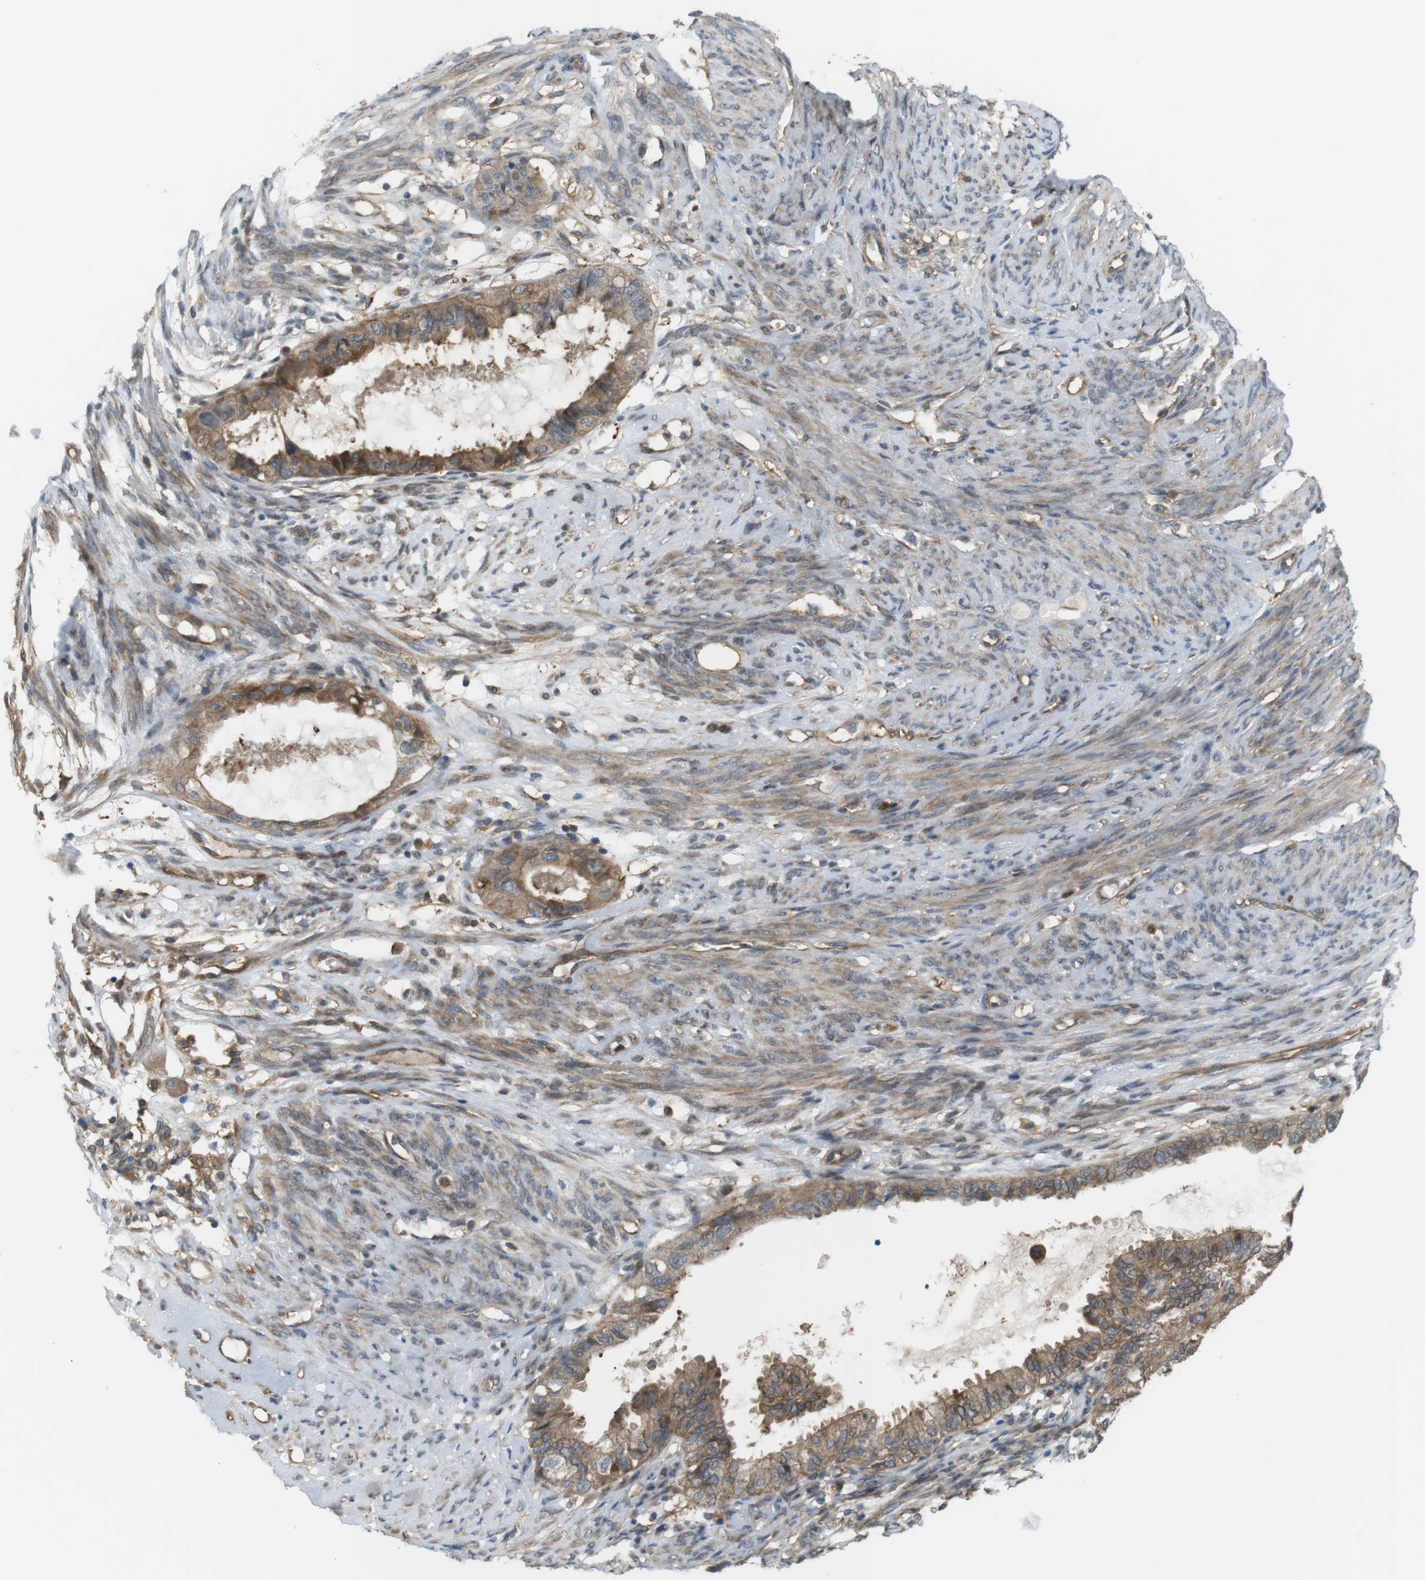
{"staining": {"intensity": "moderate", "quantity": ">75%", "location": "cytoplasmic/membranous"}, "tissue": "cervical cancer", "cell_type": "Tumor cells", "image_type": "cancer", "snomed": [{"axis": "morphology", "description": "Normal tissue, NOS"}, {"axis": "morphology", "description": "Adenocarcinoma, NOS"}, {"axis": "topography", "description": "Cervix"}, {"axis": "topography", "description": "Endometrium"}], "caption": "Moderate cytoplasmic/membranous positivity for a protein is appreciated in approximately >75% of tumor cells of cervical cancer using IHC.", "gene": "DDAH2", "patient": {"sex": "female", "age": 86}}